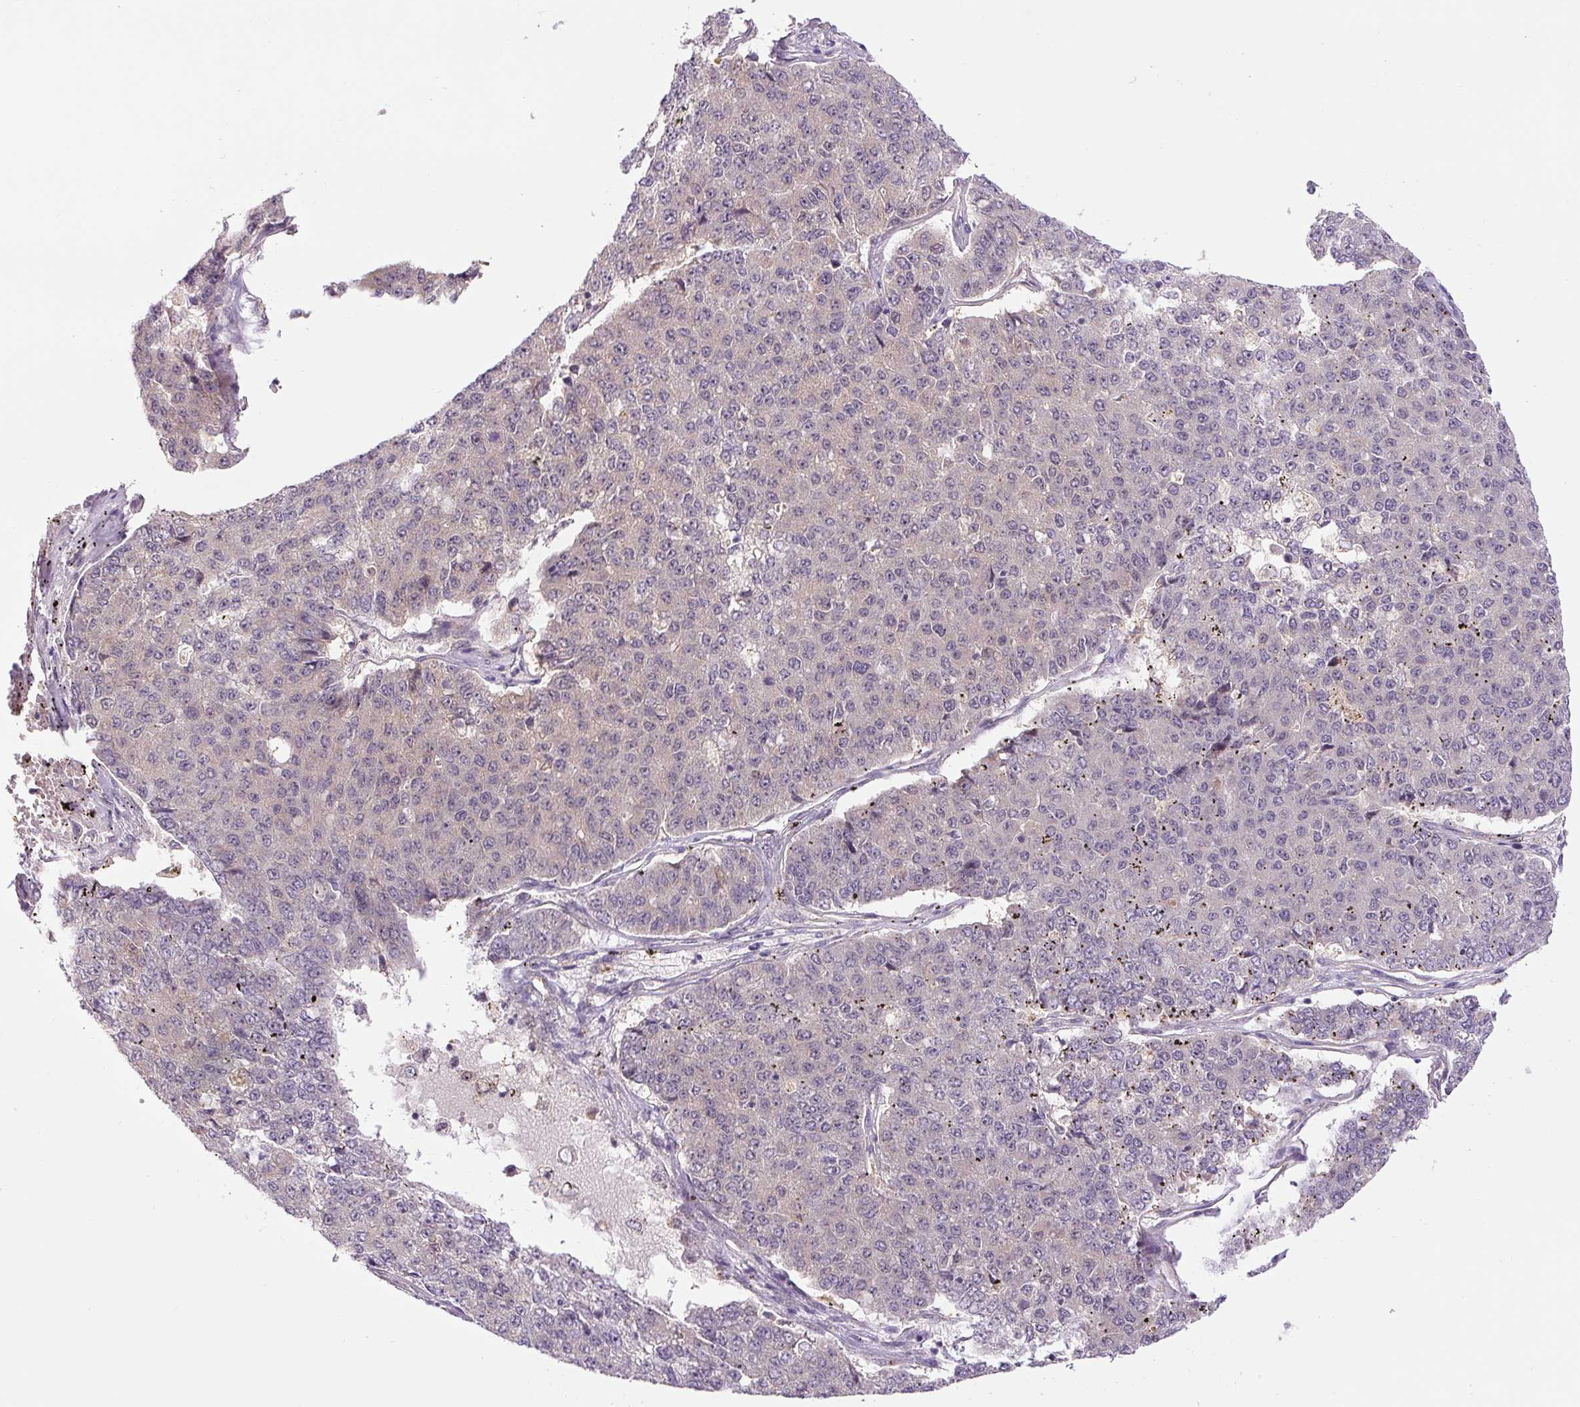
{"staining": {"intensity": "weak", "quantity": "<25%", "location": "cytoplasmic/membranous"}, "tissue": "pancreatic cancer", "cell_type": "Tumor cells", "image_type": "cancer", "snomed": [{"axis": "morphology", "description": "Adenocarcinoma, NOS"}, {"axis": "topography", "description": "Pancreas"}], "caption": "High magnification brightfield microscopy of adenocarcinoma (pancreatic) stained with DAB (3,3'-diaminobenzidine) (brown) and counterstained with hematoxylin (blue): tumor cells show no significant expression.", "gene": "PCM1", "patient": {"sex": "male", "age": 50}}